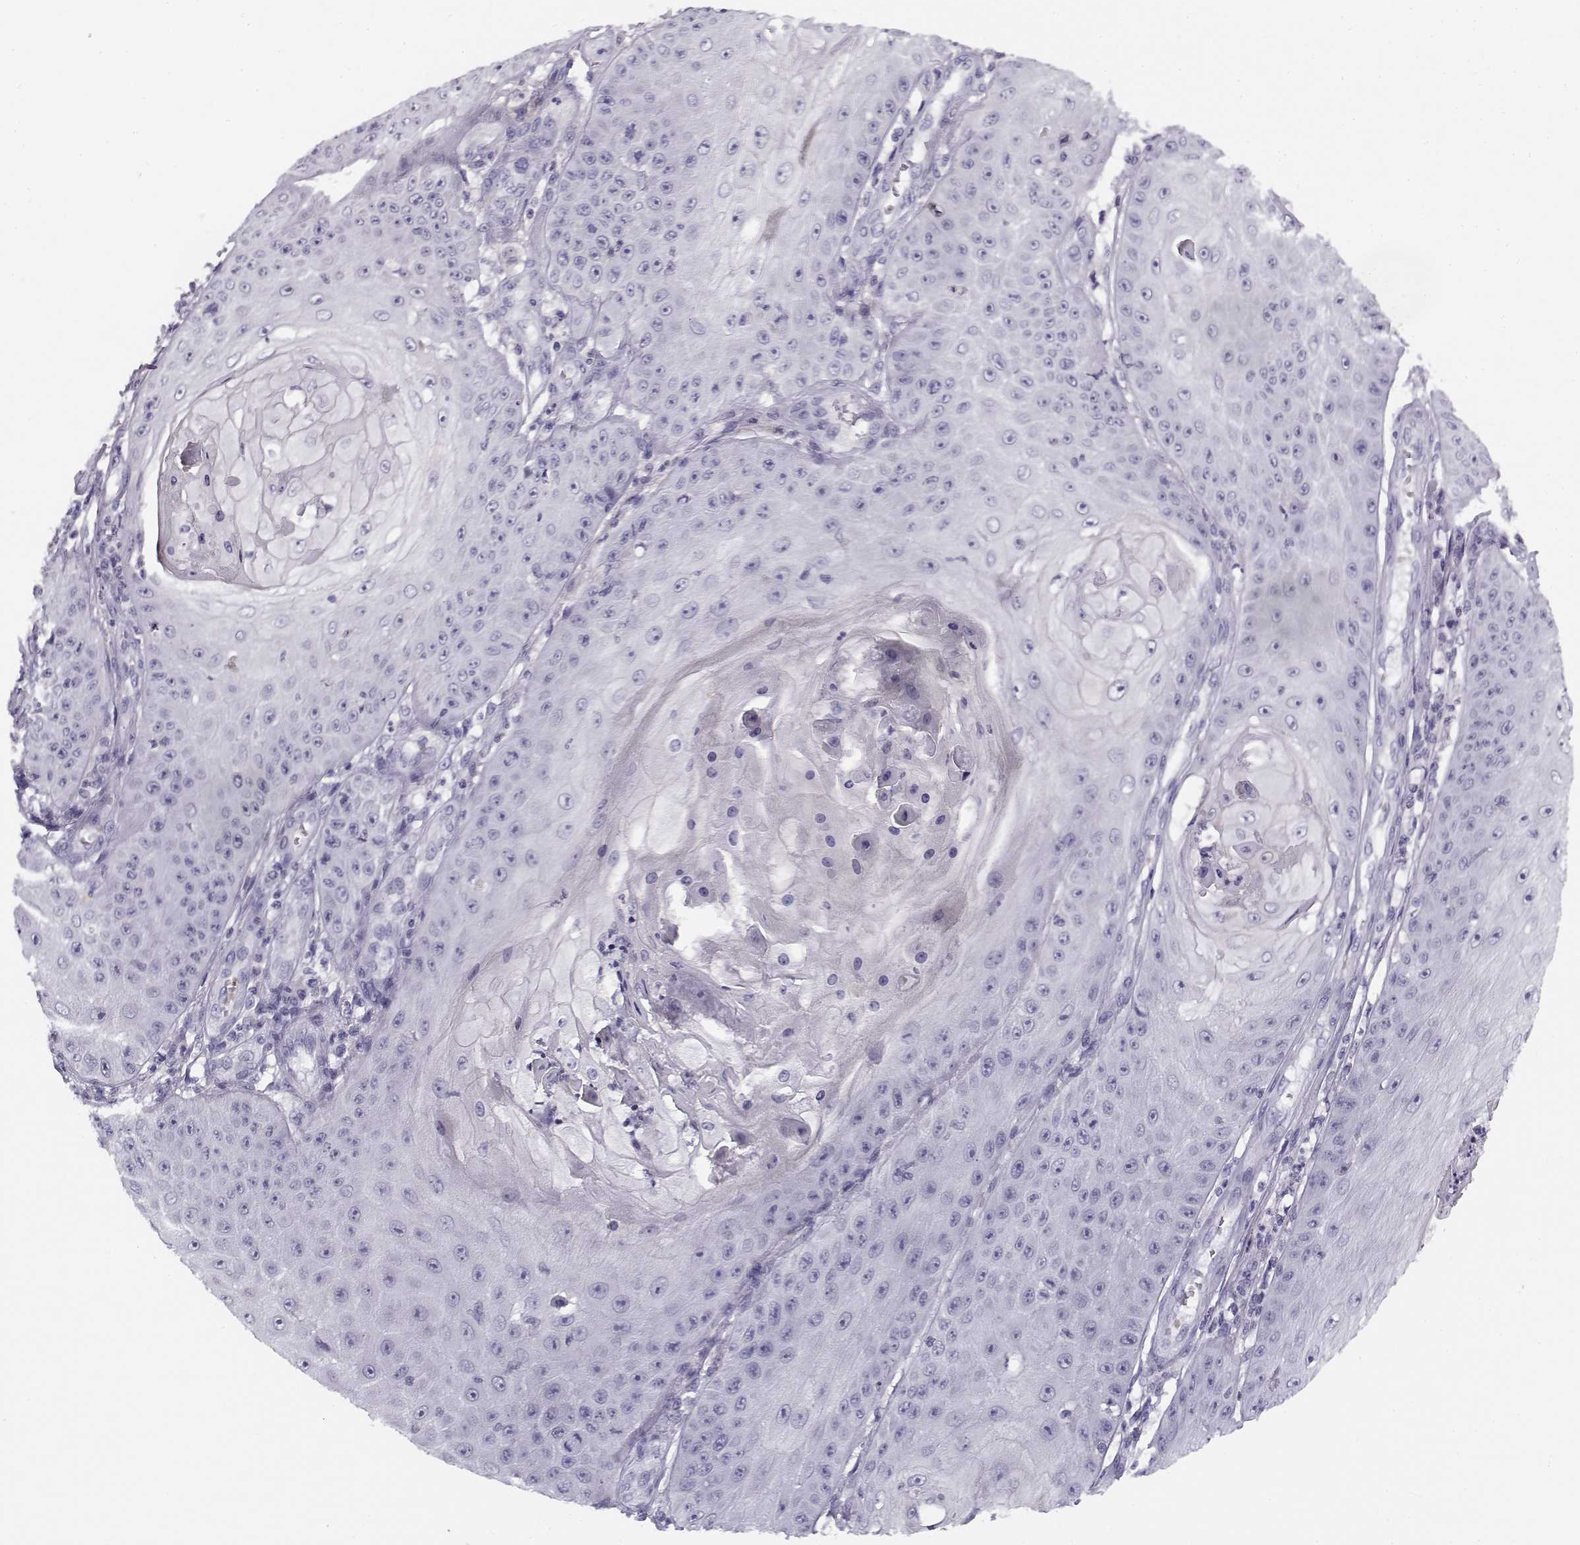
{"staining": {"intensity": "negative", "quantity": "none", "location": "none"}, "tissue": "skin cancer", "cell_type": "Tumor cells", "image_type": "cancer", "snomed": [{"axis": "morphology", "description": "Squamous cell carcinoma, NOS"}, {"axis": "topography", "description": "Skin"}], "caption": "This is a photomicrograph of IHC staining of skin cancer (squamous cell carcinoma), which shows no expression in tumor cells.", "gene": "DDX25", "patient": {"sex": "male", "age": 70}}